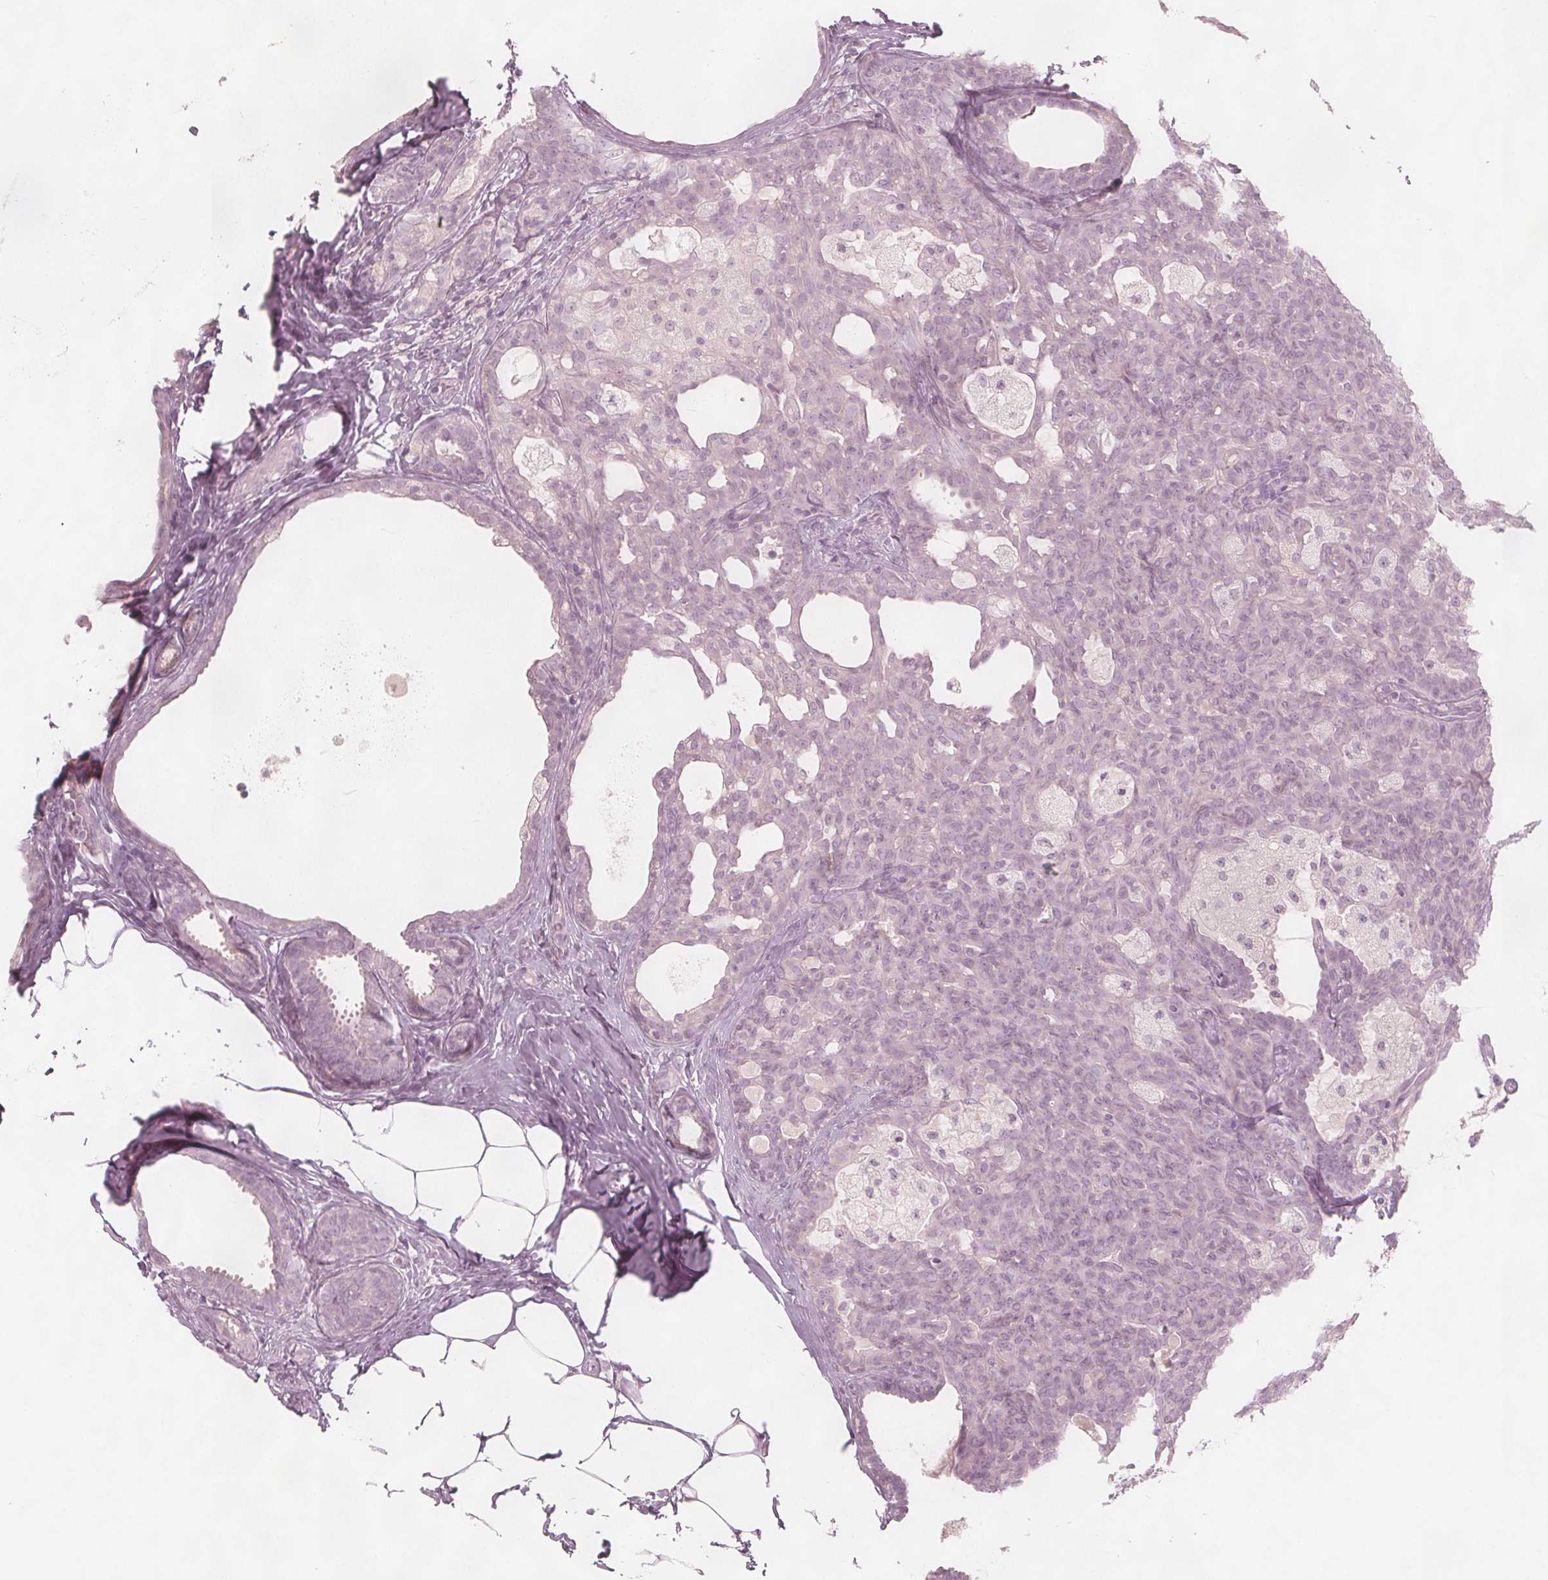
{"staining": {"intensity": "negative", "quantity": "none", "location": "none"}, "tissue": "breast cancer", "cell_type": "Tumor cells", "image_type": "cancer", "snomed": [{"axis": "morphology", "description": "Duct carcinoma"}, {"axis": "topography", "description": "Breast"}], "caption": "This micrograph is of breast intraductal carcinoma stained with IHC to label a protein in brown with the nuclei are counter-stained blue. There is no staining in tumor cells.", "gene": "BRSK1", "patient": {"sex": "female", "age": 59}}